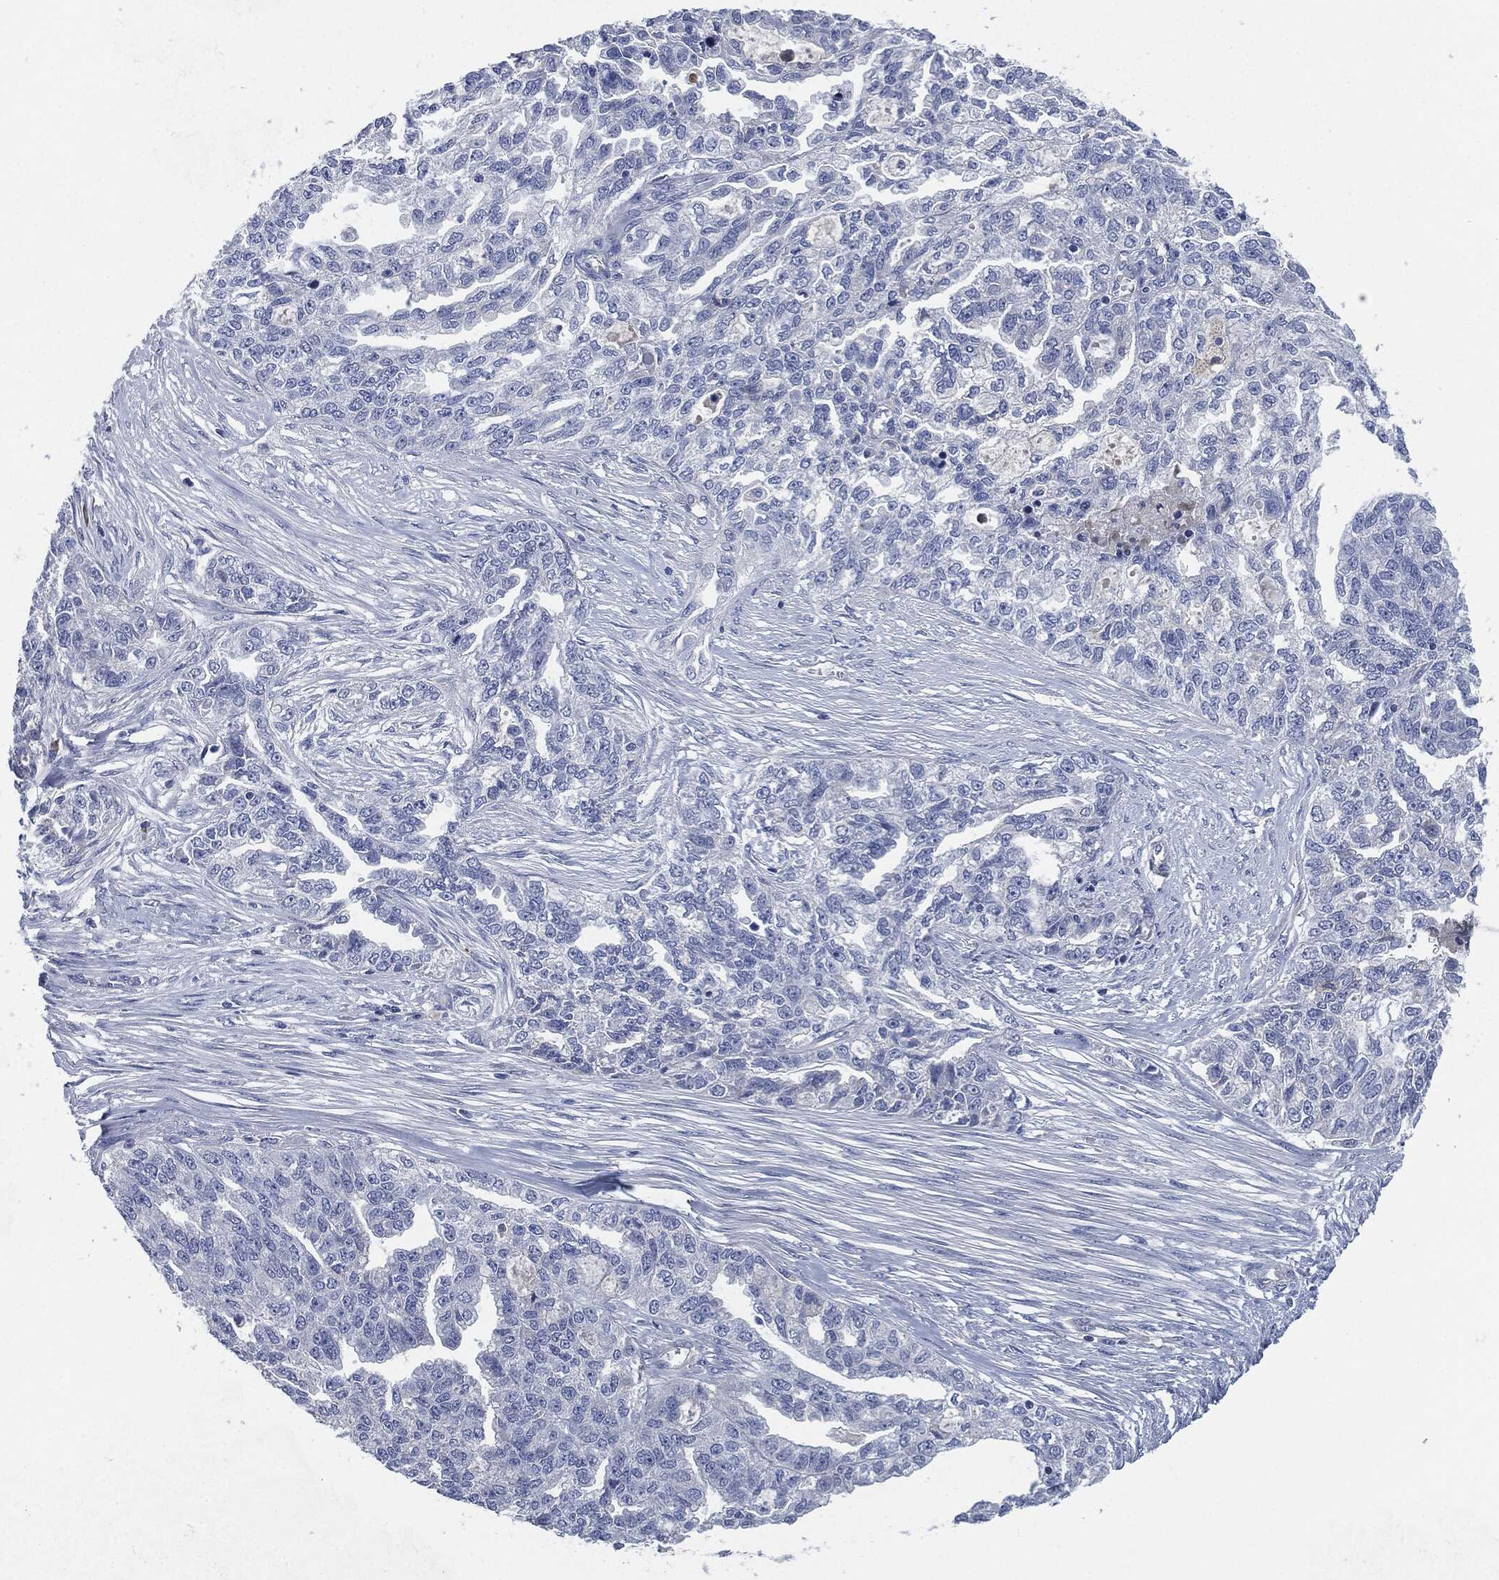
{"staining": {"intensity": "negative", "quantity": "none", "location": "none"}, "tissue": "ovarian cancer", "cell_type": "Tumor cells", "image_type": "cancer", "snomed": [{"axis": "morphology", "description": "Cystadenocarcinoma, serous, NOS"}, {"axis": "topography", "description": "Ovary"}], "caption": "Tumor cells are negative for brown protein staining in ovarian cancer.", "gene": "CD27", "patient": {"sex": "female", "age": 51}}